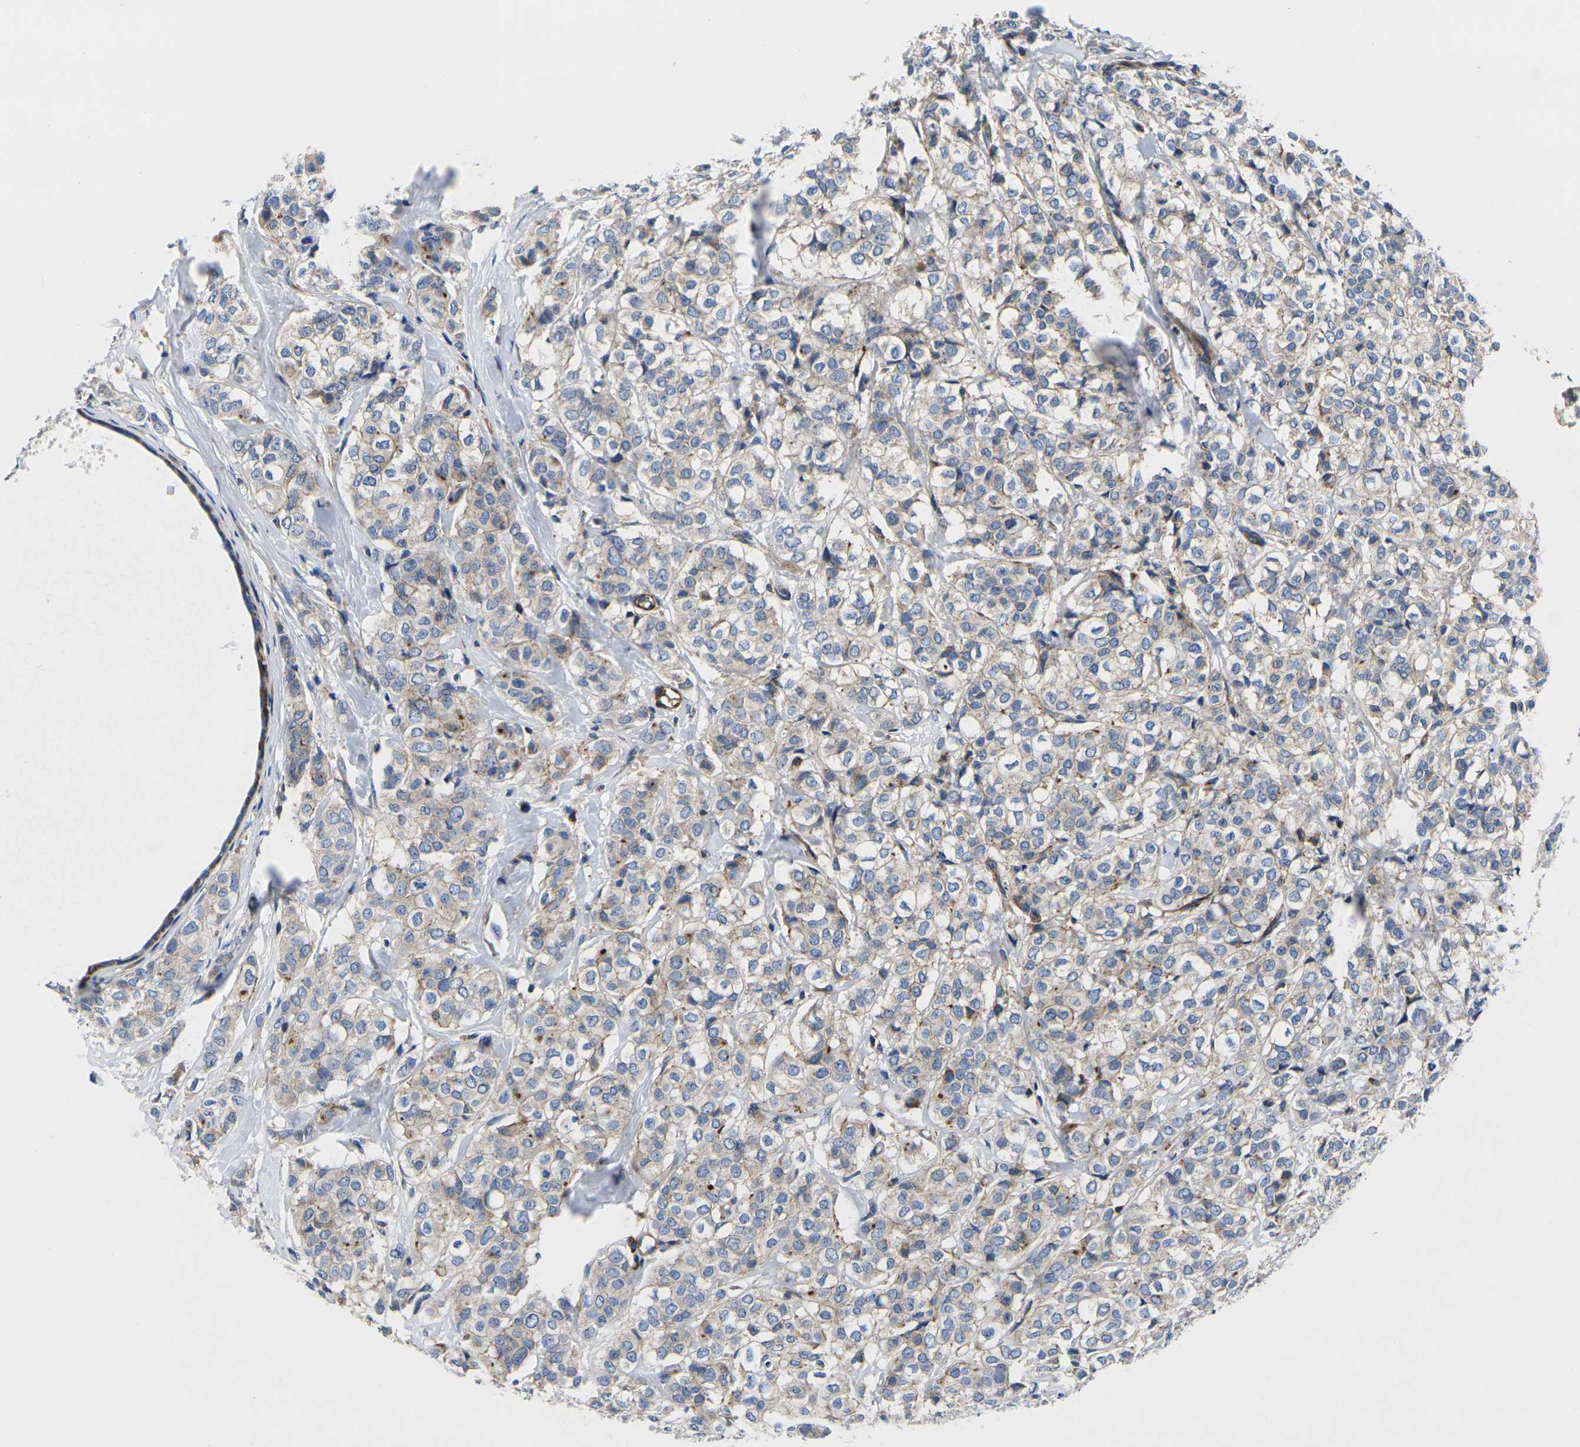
{"staining": {"intensity": "weak", "quantity": "25%-75%", "location": "cytoplasmic/membranous"}, "tissue": "breast cancer", "cell_type": "Tumor cells", "image_type": "cancer", "snomed": [{"axis": "morphology", "description": "Lobular carcinoma"}, {"axis": "topography", "description": "Breast"}], "caption": "Protein analysis of breast cancer (lobular carcinoma) tissue exhibits weak cytoplasmic/membranous positivity in about 25%-75% of tumor cells. (Stains: DAB in brown, nuclei in blue, Microscopy: brightfield microscopy at high magnification).", "gene": "GPR4", "patient": {"sex": "female", "age": 60}}